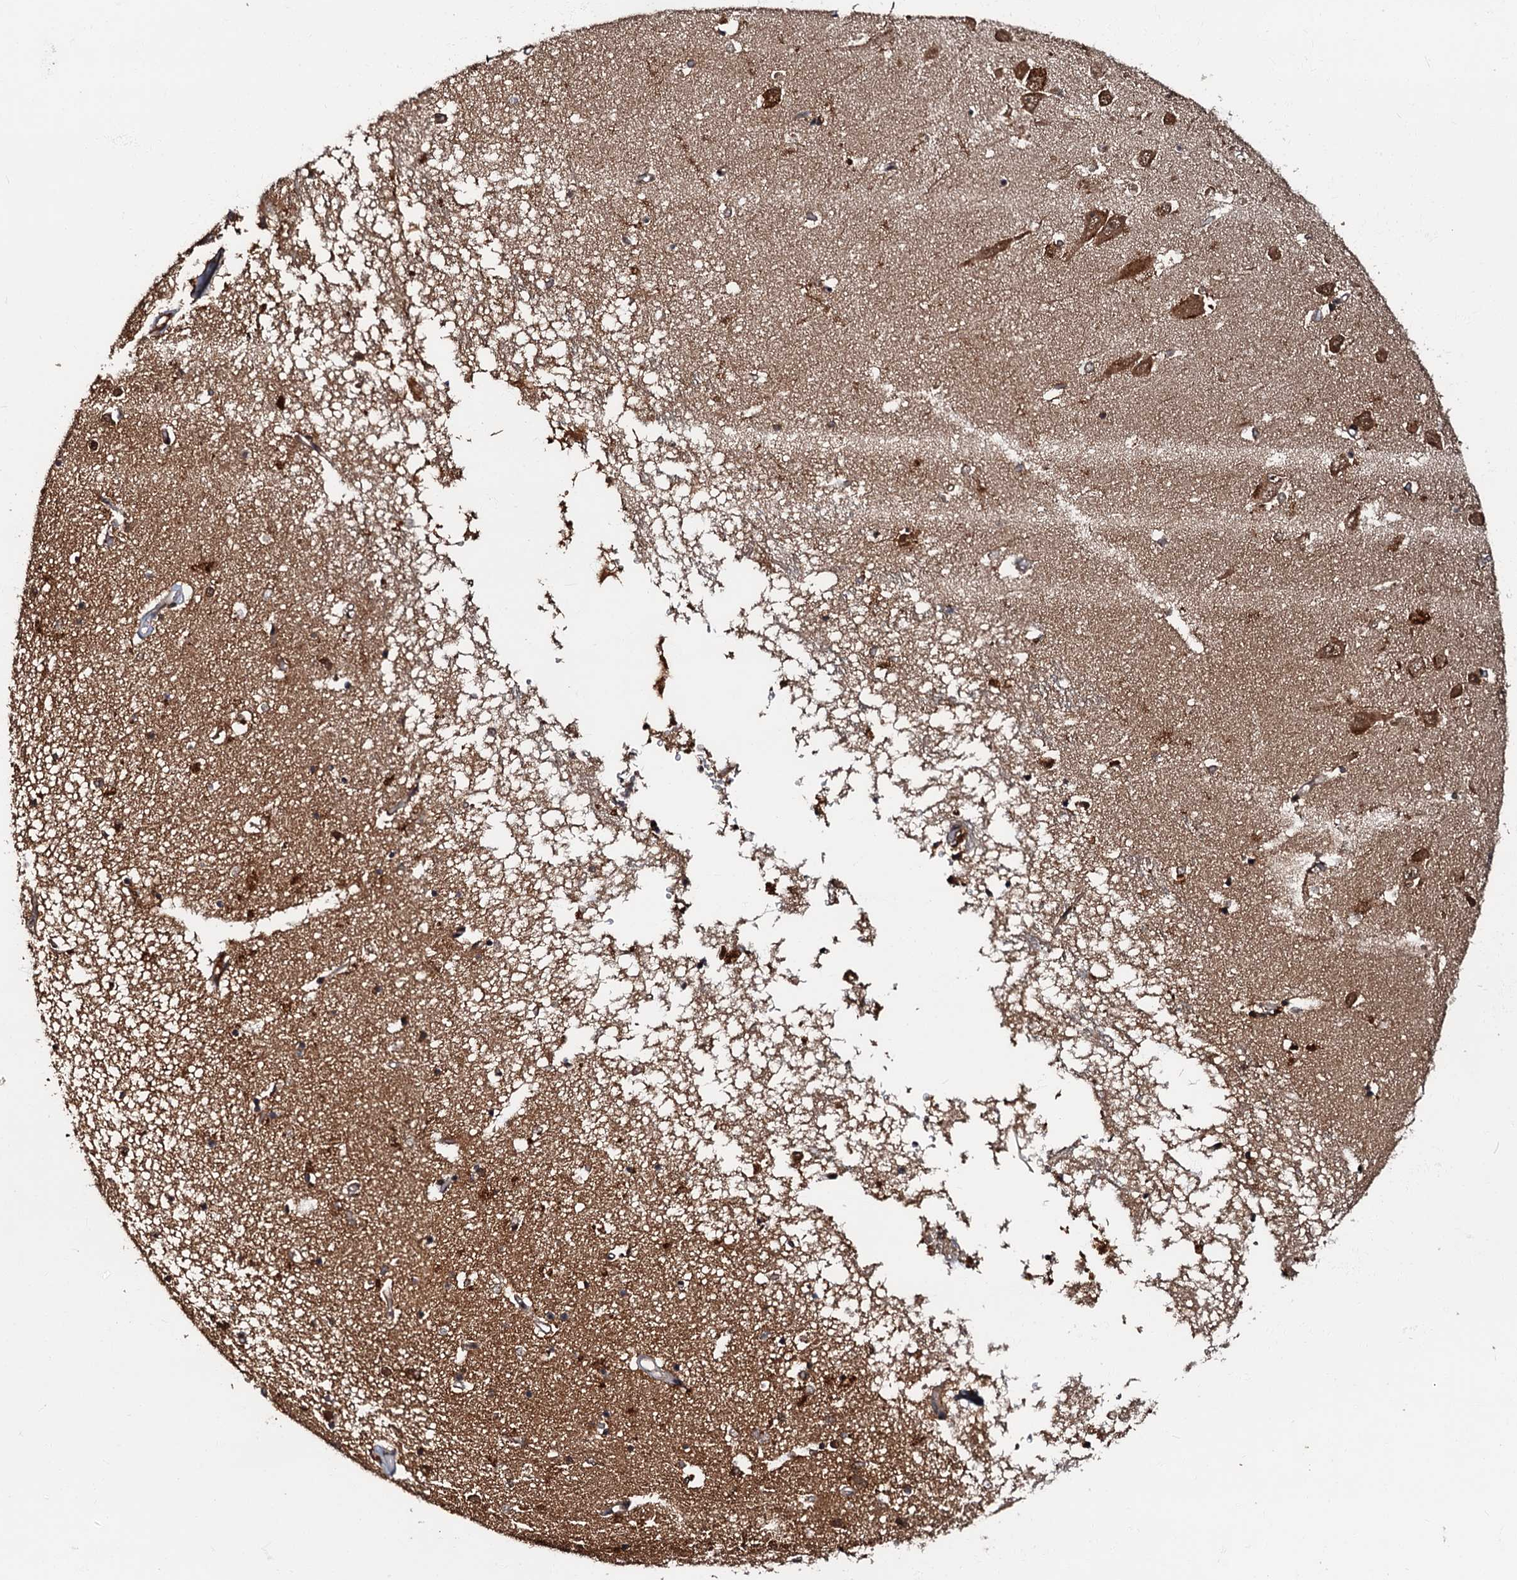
{"staining": {"intensity": "moderate", "quantity": "25%-75%", "location": "cytoplasmic/membranous"}, "tissue": "hippocampus", "cell_type": "Glial cells", "image_type": "normal", "snomed": [{"axis": "morphology", "description": "Normal tissue, NOS"}, {"axis": "topography", "description": "Hippocampus"}], "caption": "This is a micrograph of IHC staining of benign hippocampus, which shows moderate expression in the cytoplasmic/membranous of glial cells.", "gene": "C18orf32", "patient": {"sex": "male", "age": 70}}